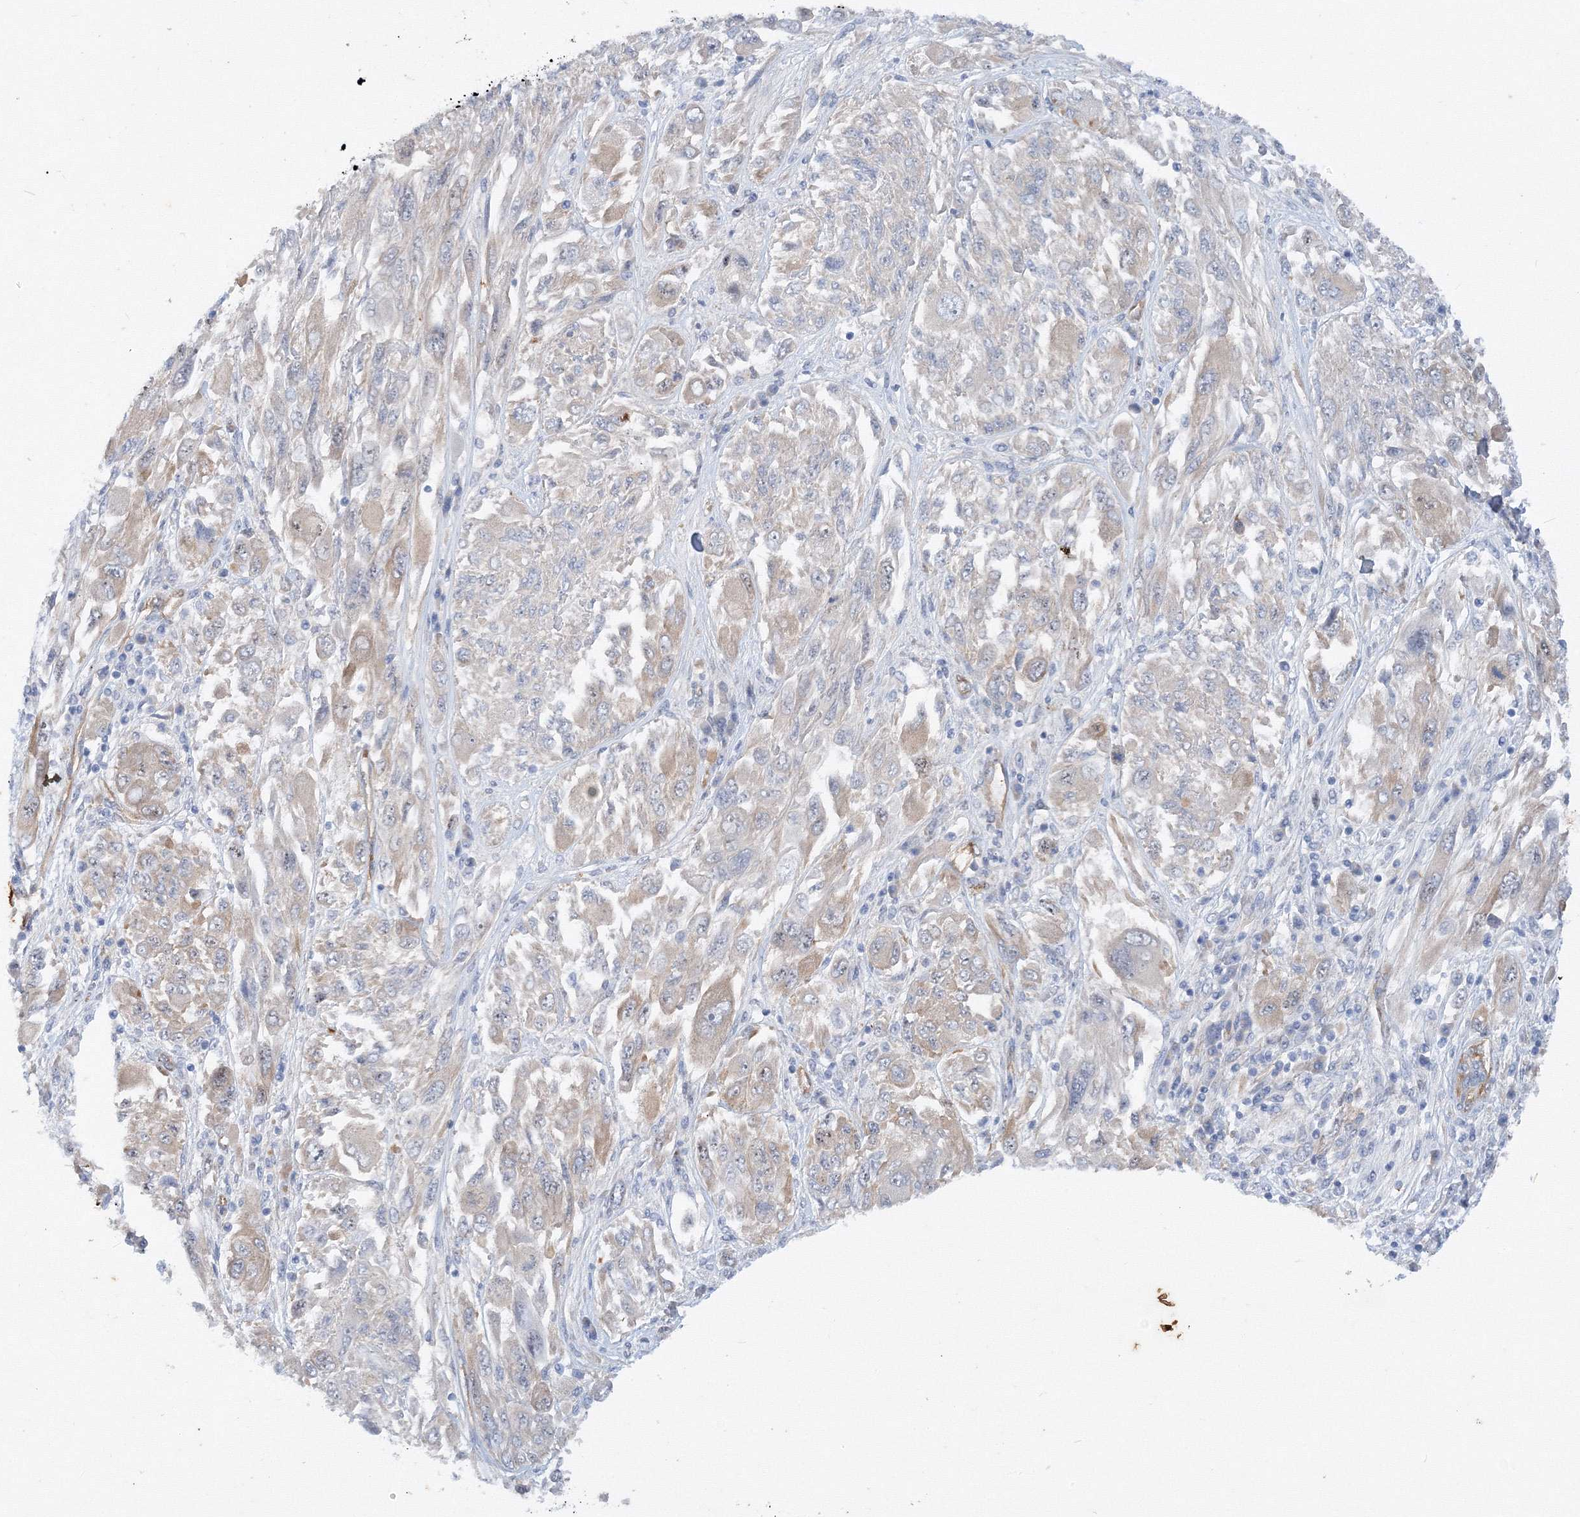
{"staining": {"intensity": "weak", "quantity": "<25%", "location": "cytoplasmic/membranous"}, "tissue": "melanoma", "cell_type": "Tumor cells", "image_type": "cancer", "snomed": [{"axis": "morphology", "description": "Malignant melanoma, NOS"}, {"axis": "topography", "description": "Skin"}], "caption": "Immunohistochemistry (IHC) histopathology image of neoplastic tissue: human malignant melanoma stained with DAB (3,3'-diaminobenzidine) demonstrates no significant protein positivity in tumor cells.", "gene": "TANC1", "patient": {"sex": "female", "age": 91}}